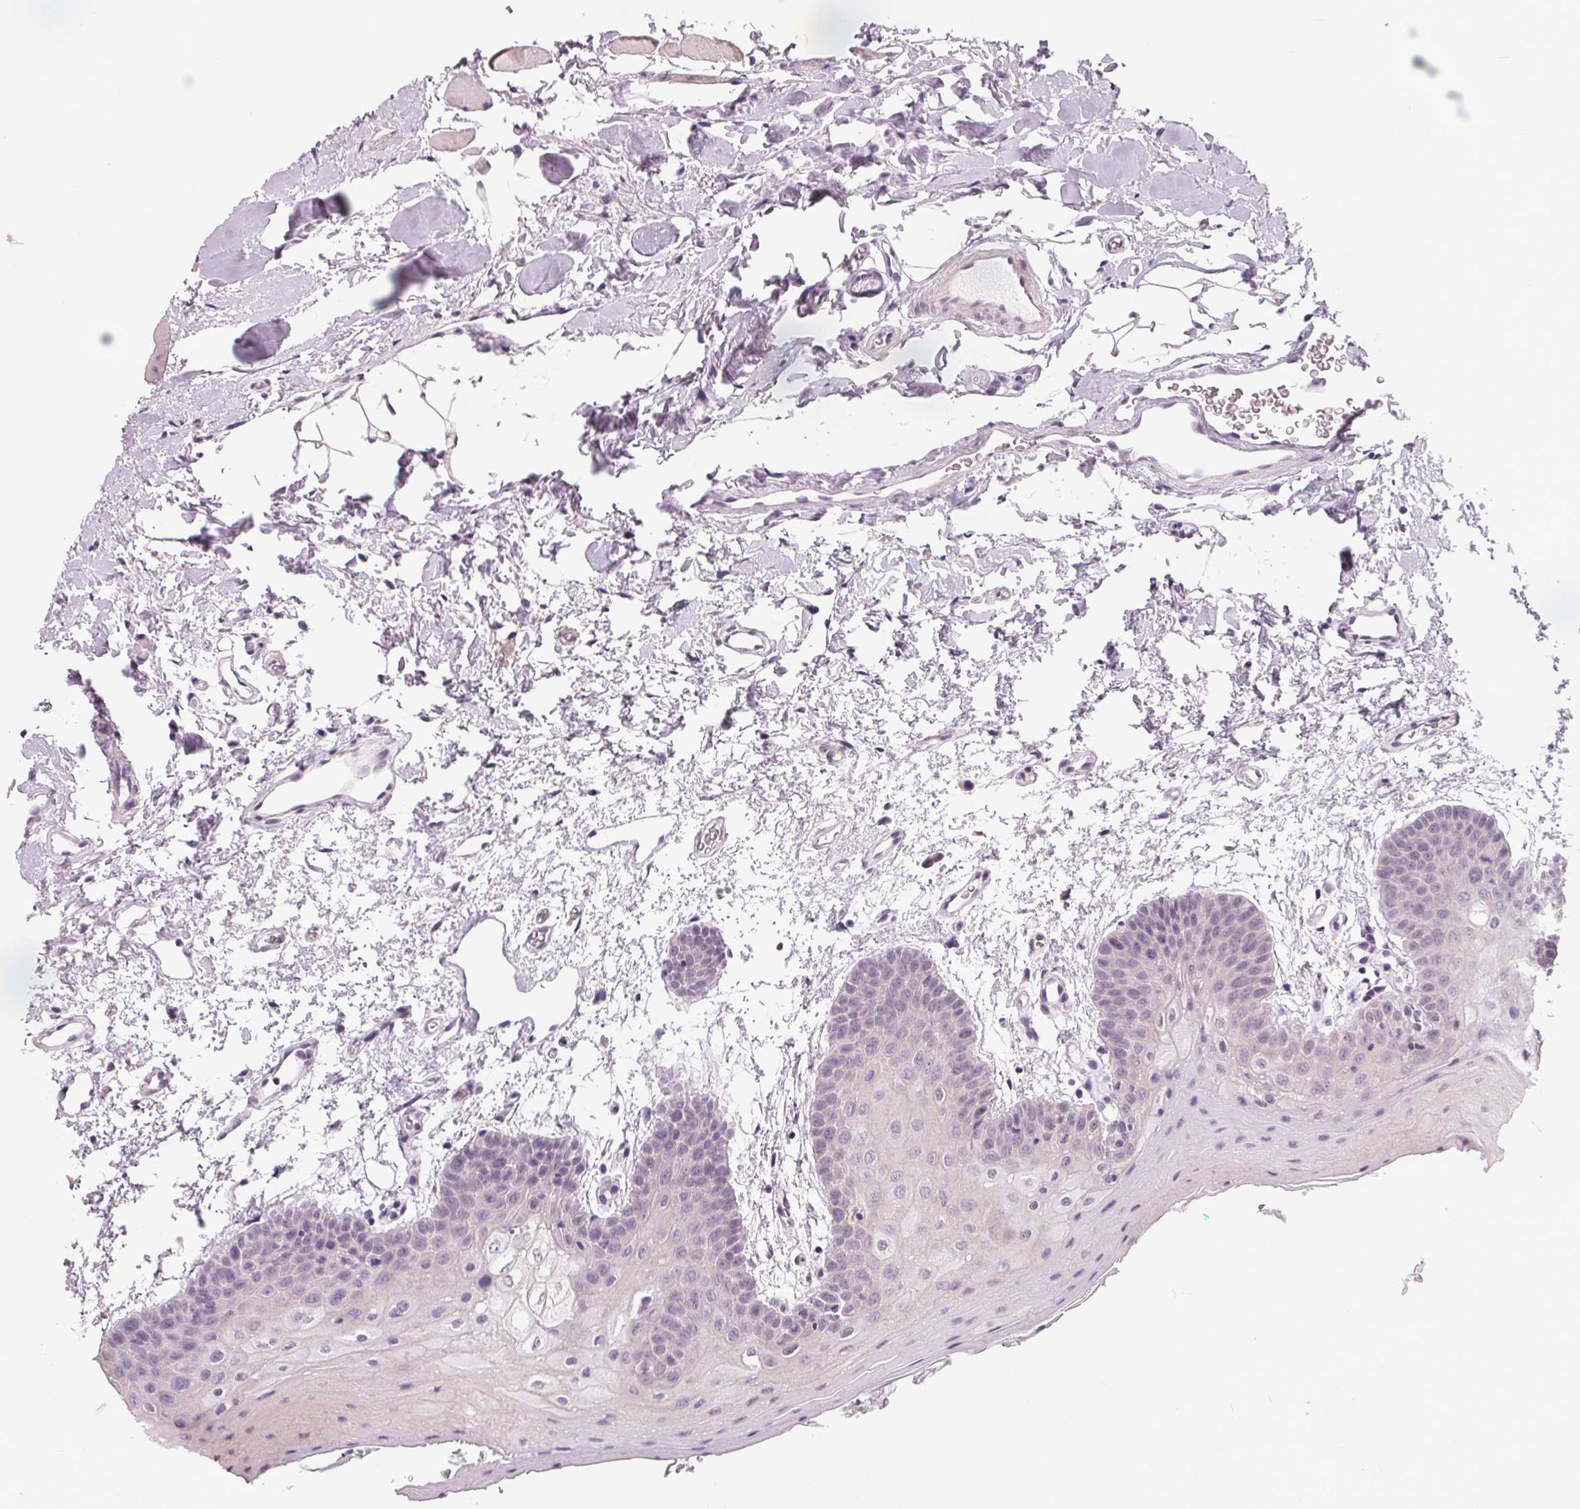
{"staining": {"intensity": "negative", "quantity": "none", "location": "none"}, "tissue": "oral mucosa", "cell_type": "Squamous epithelial cells", "image_type": "normal", "snomed": [{"axis": "morphology", "description": "Normal tissue, NOS"}, {"axis": "morphology", "description": "Squamous cell carcinoma, NOS"}, {"axis": "topography", "description": "Oral tissue"}, {"axis": "topography", "description": "Head-Neck"}], "caption": "Immunohistochemistry of normal human oral mucosa displays no staining in squamous epithelial cells. (DAB (3,3'-diaminobenzidine) IHC with hematoxylin counter stain).", "gene": "FTCD", "patient": {"sex": "female", "age": 50}}